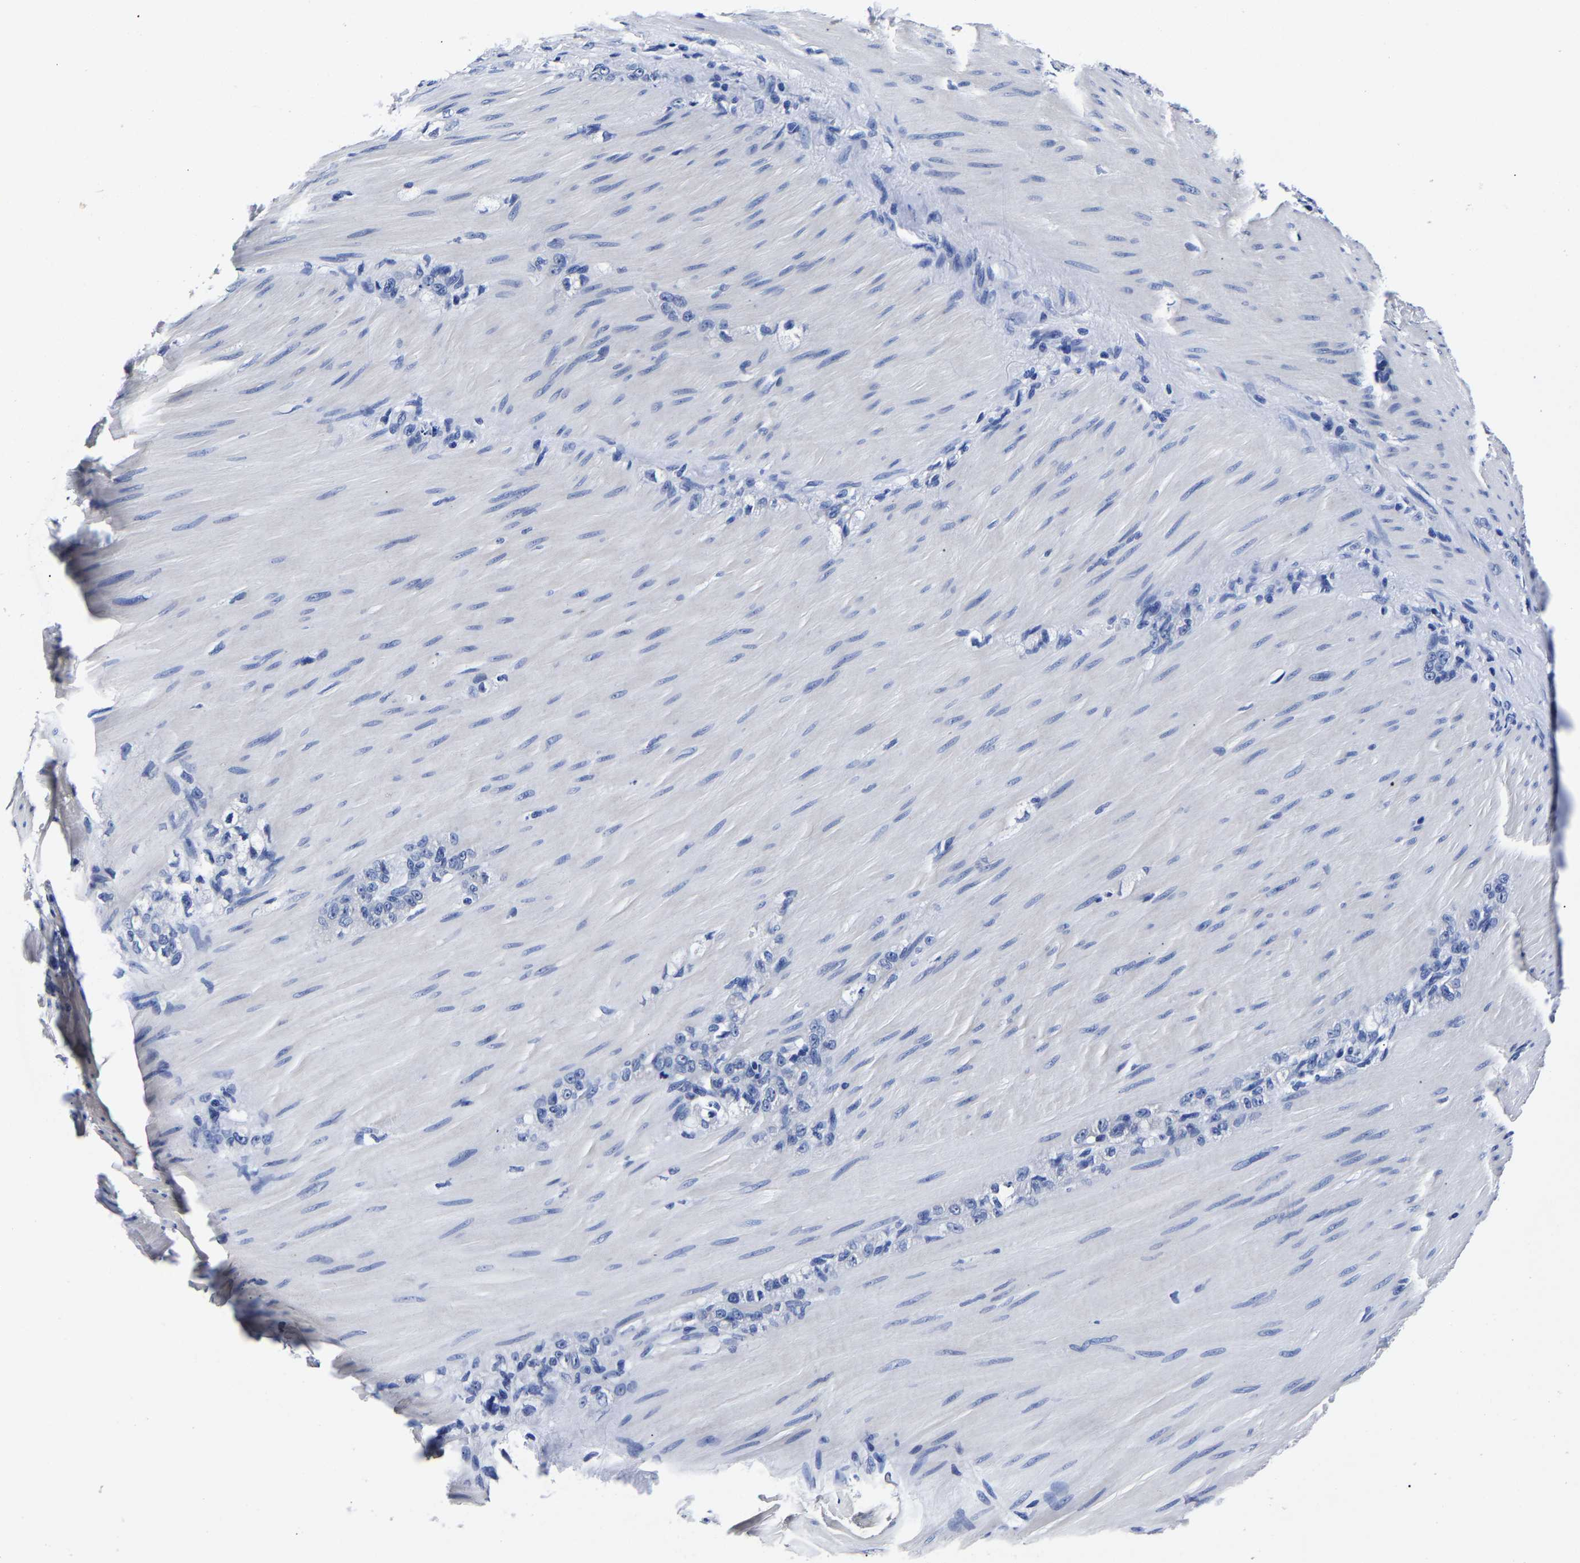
{"staining": {"intensity": "negative", "quantity": "none", "location": "none"}, "tissue": "stomach cancer", "cell_type": "Tumor cells", "image_type": "cancer", "snomed": [{"axis": "morphology", "description": "Normal tissue, NOS"}, {"axis": "morphology", "description": "Adenocarcinoma, NOS"}, {"axis": "topography", "description": "Stomach"}], "caption": "Immunohistochemistry photomicrograph of neoplastic tissue: human stomach cancer stained with DAB (3,3'-diaminobenzidine) shows no significant protein expression in tumor cells. (DAB IHC visualized using brightfield microscopy, high magnification).", "gene": "CPA2", "patient": {"sex": "male", "age": 82}}